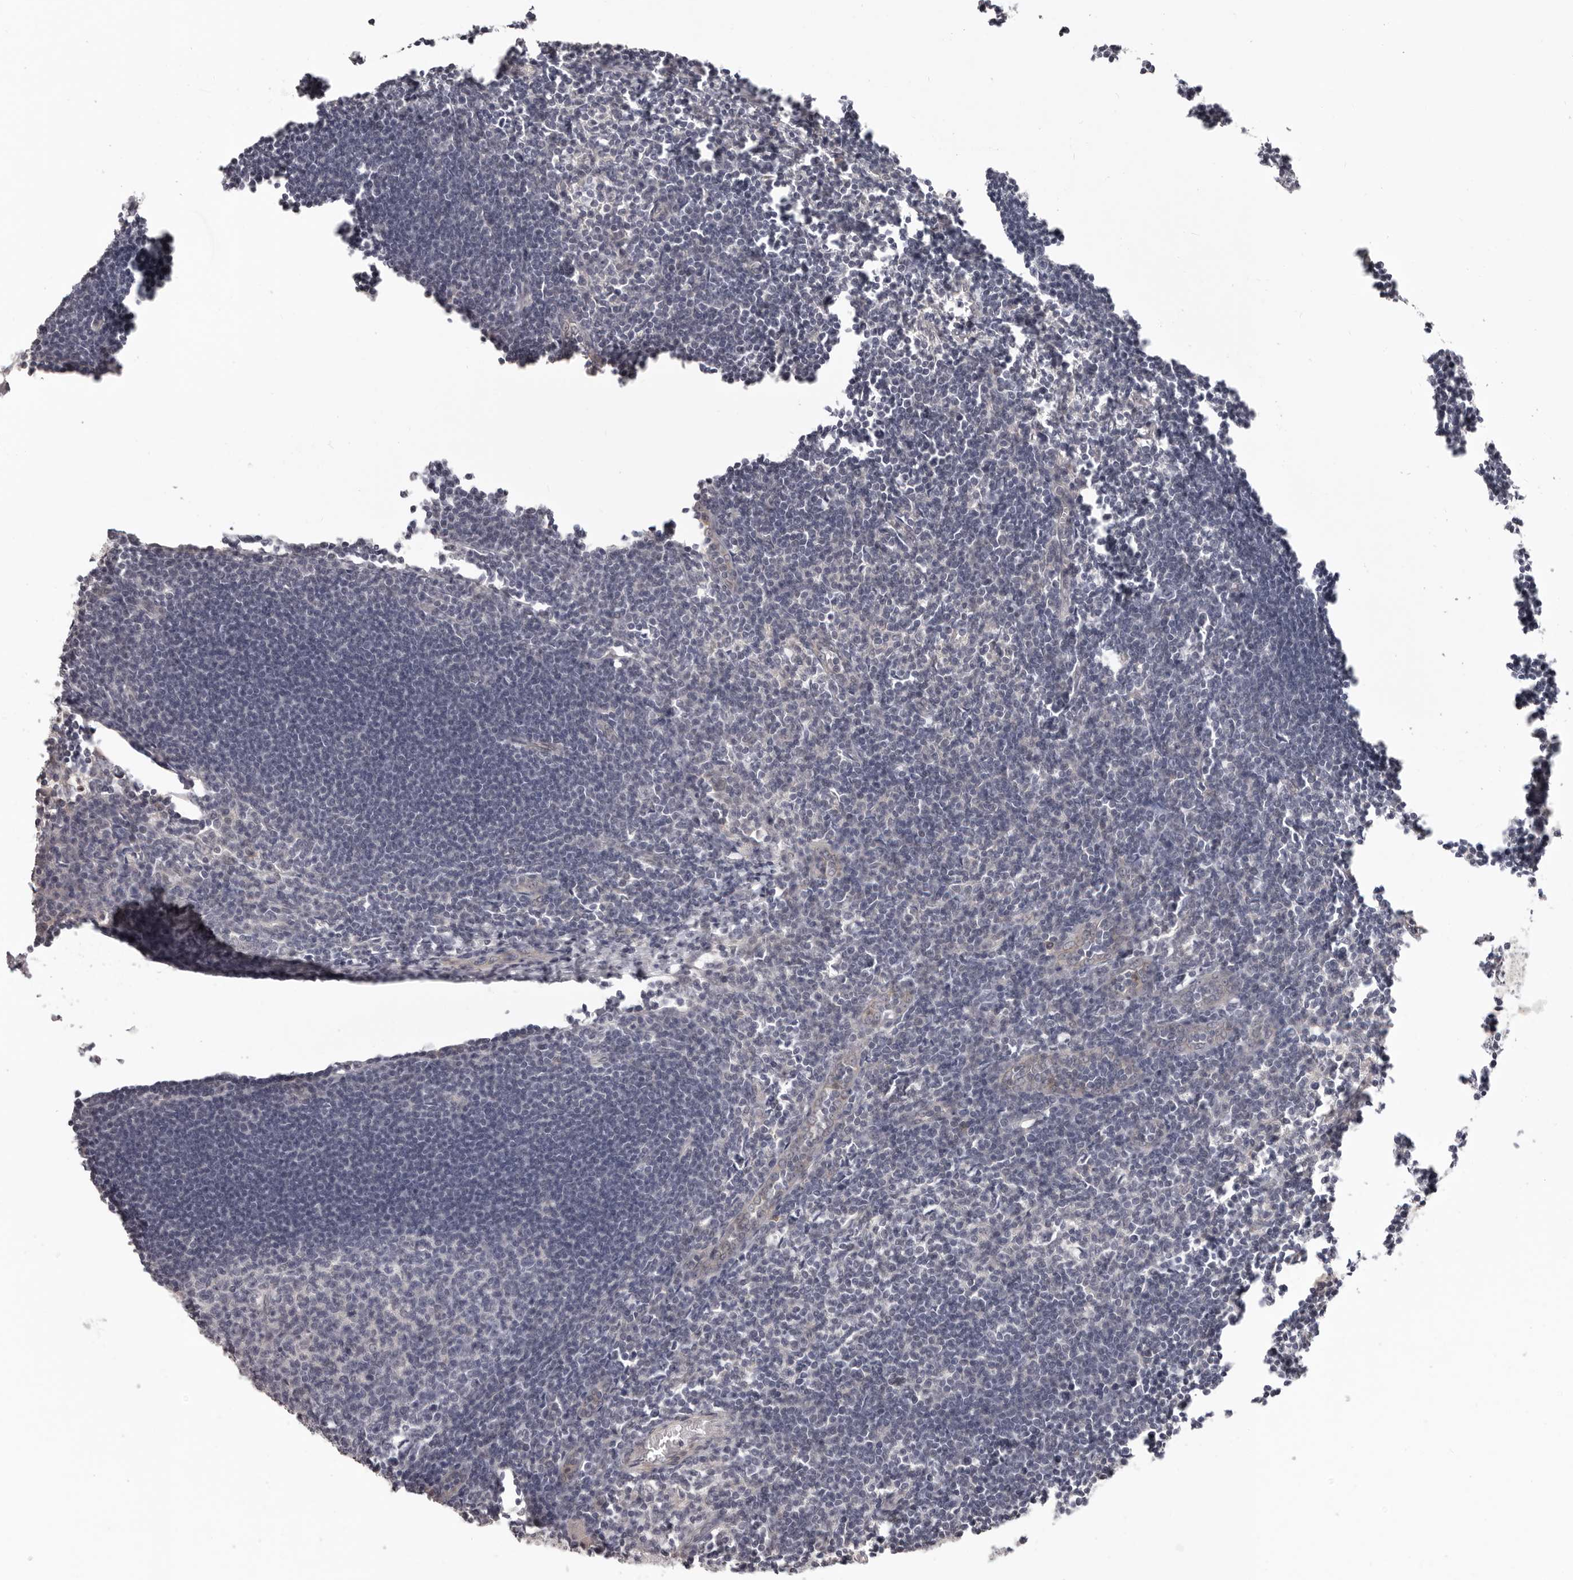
{"staining": {"intensity": "negative", "quantity": "none", "location": "none"}, "tissue": "lymph node", "cell_type": "Germinal center cells", "image_type": "normal", "snomed": [{"axis": "morphology", "description": "Normal tissue, NOS"}, {"axis": "morphology", "description": "Malignant melanoma, Metastatic site"}, {"axis": "topography", "description": "Lymph node"}], "caption": "A micrograph of lymph node stained for a protein shows no brown staining in germinal center cells. The staining is performed using DAB (3,3'-diaminobenzidine) brown chromogen with nuclei counter-stained in using hematoxylin.", "gene": "RNF2", "patient": {"sex": "male", "age": 41}}